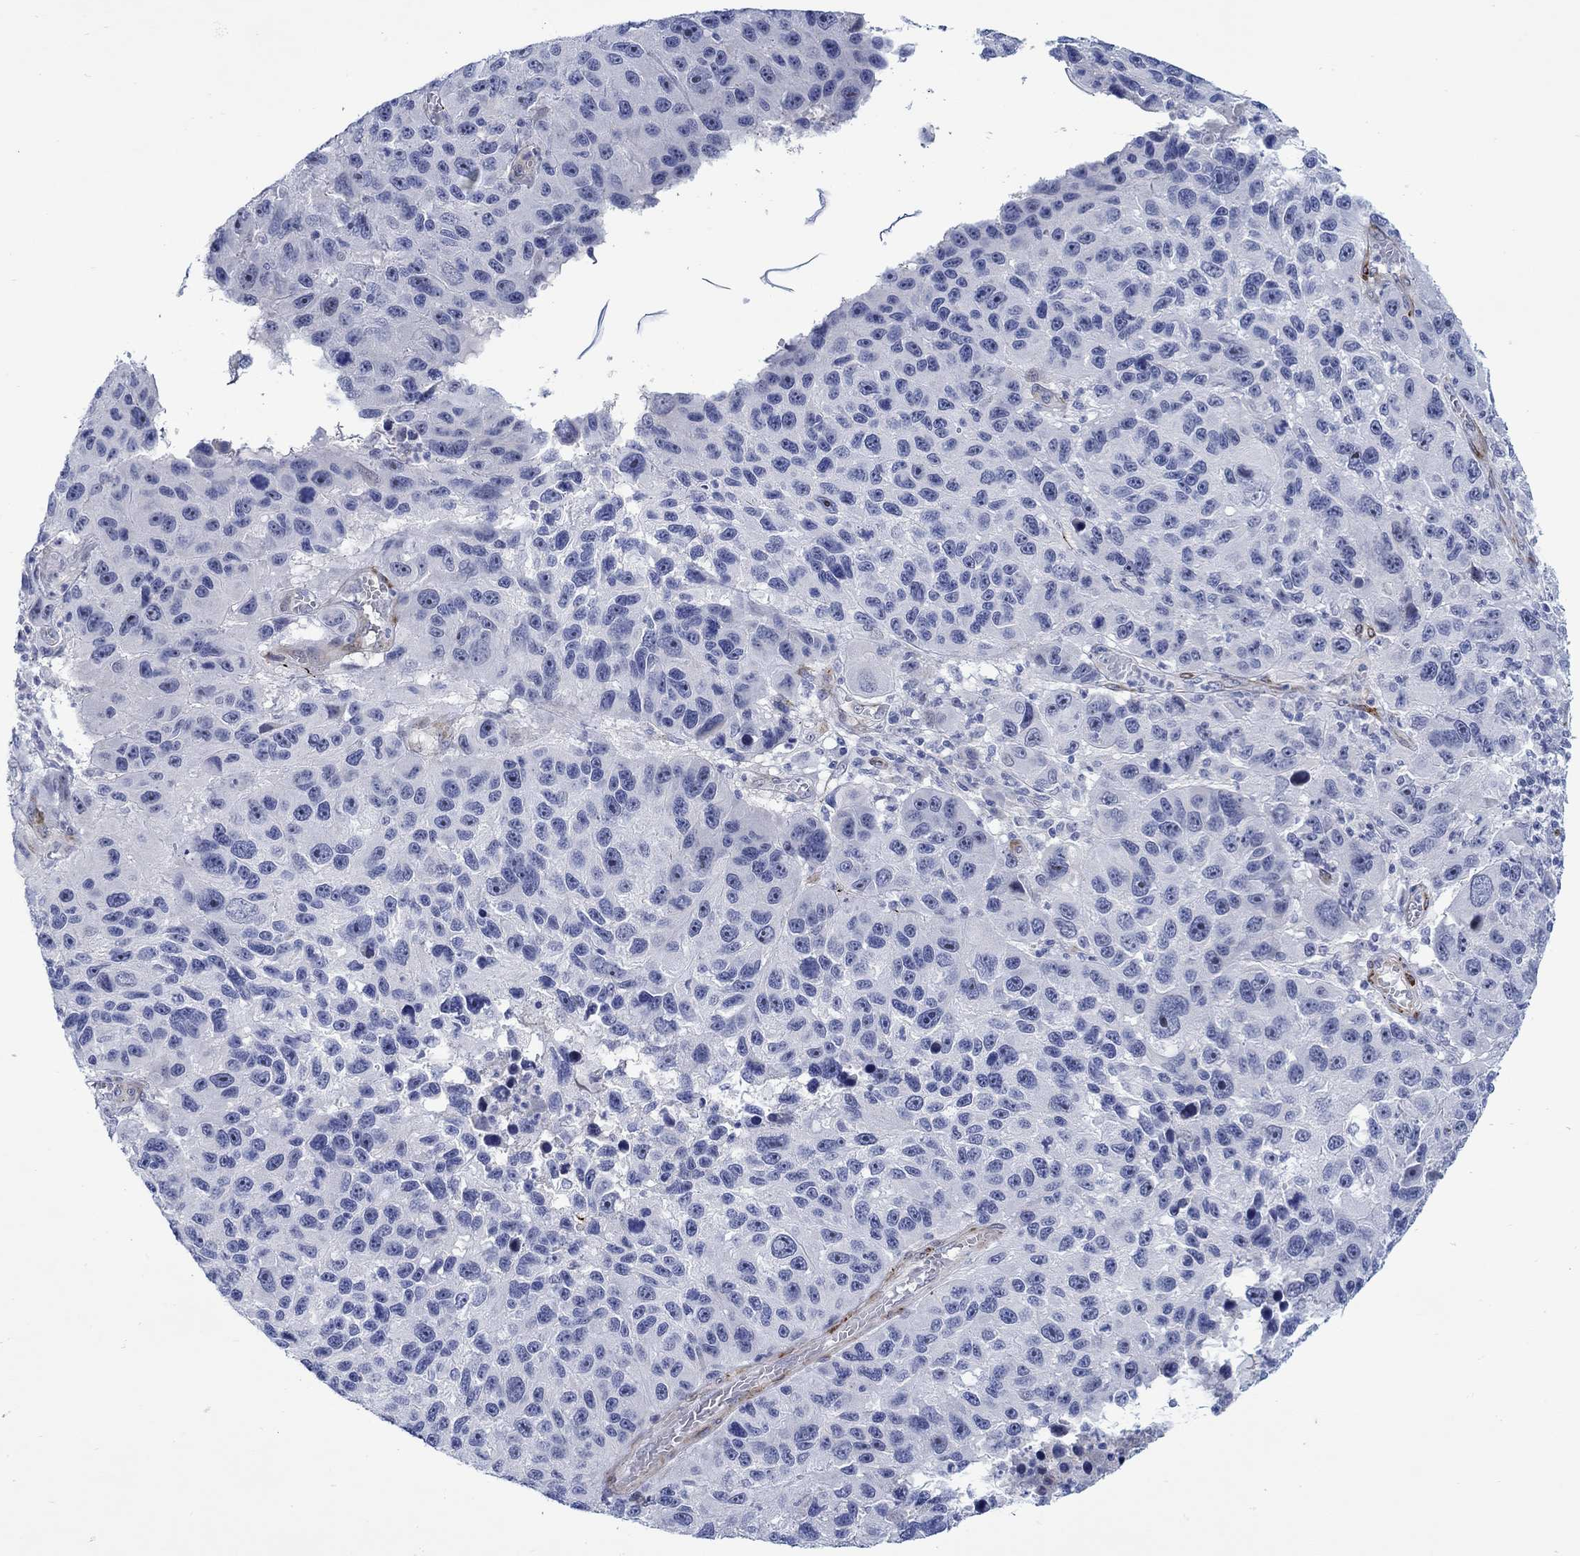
{"staining": {"intensity": "negative", "quantity": "none", "location": "none"}, "tissue": "melanoma", "cell_type": "Tumor cells", "image_type": "cancer", "snomed": [{"axis": "morphology", "description": "Malignant melanoma, NOS"}, {"axis": "topography", "description": "Skin"}], "caption": "Immunohistochemistry photomicrograph of human melanoma stained for a protein (brown), which reveals no staining in tumor cells. (IHC, brightfield microscopy, high magnification).", "gene": "KSR2", "patient": {"sex": "male", "age": 53}}